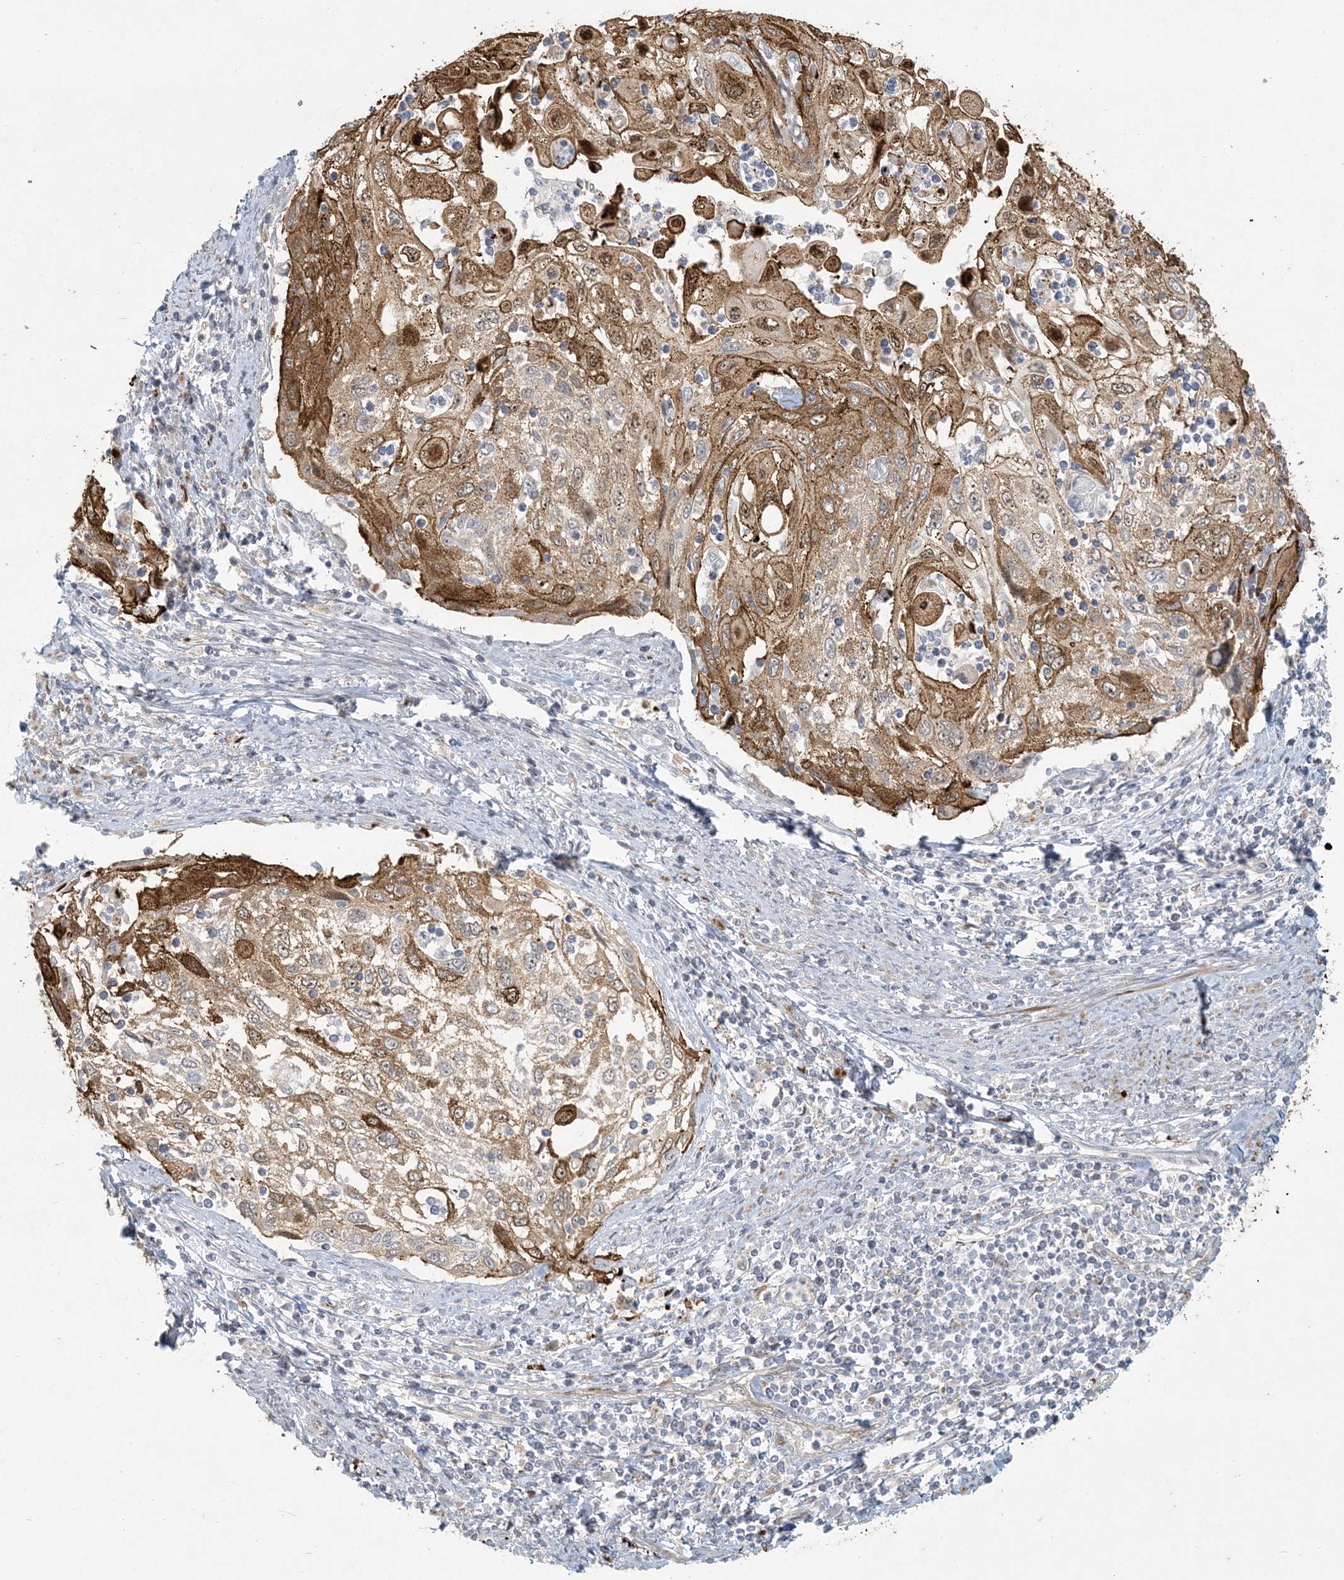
{"staining": {"intensity": "moderate", "quantity": ">75%", "location": "cytoplasmic/membranous"}, "tissue": "cervical cancer", "cell_type": "Tumor cells", "image_type": "cancer", "snomed": [{"axis": "morphology", "description": "Squamous cell carcinoma, NOS"}, {"axis": "topography", "description": "Cervix"}], "caption": "An immunohistochemistry micrograph of neoplastic tissue is shown. Protein staining in brown labels moderate cytoplasmic/membranous positivity in cervical cancer (squamous cell carcinoma) within tumor cells.", "gene": "BCORL1", "patient": {"sex": "female", "age": 70}}